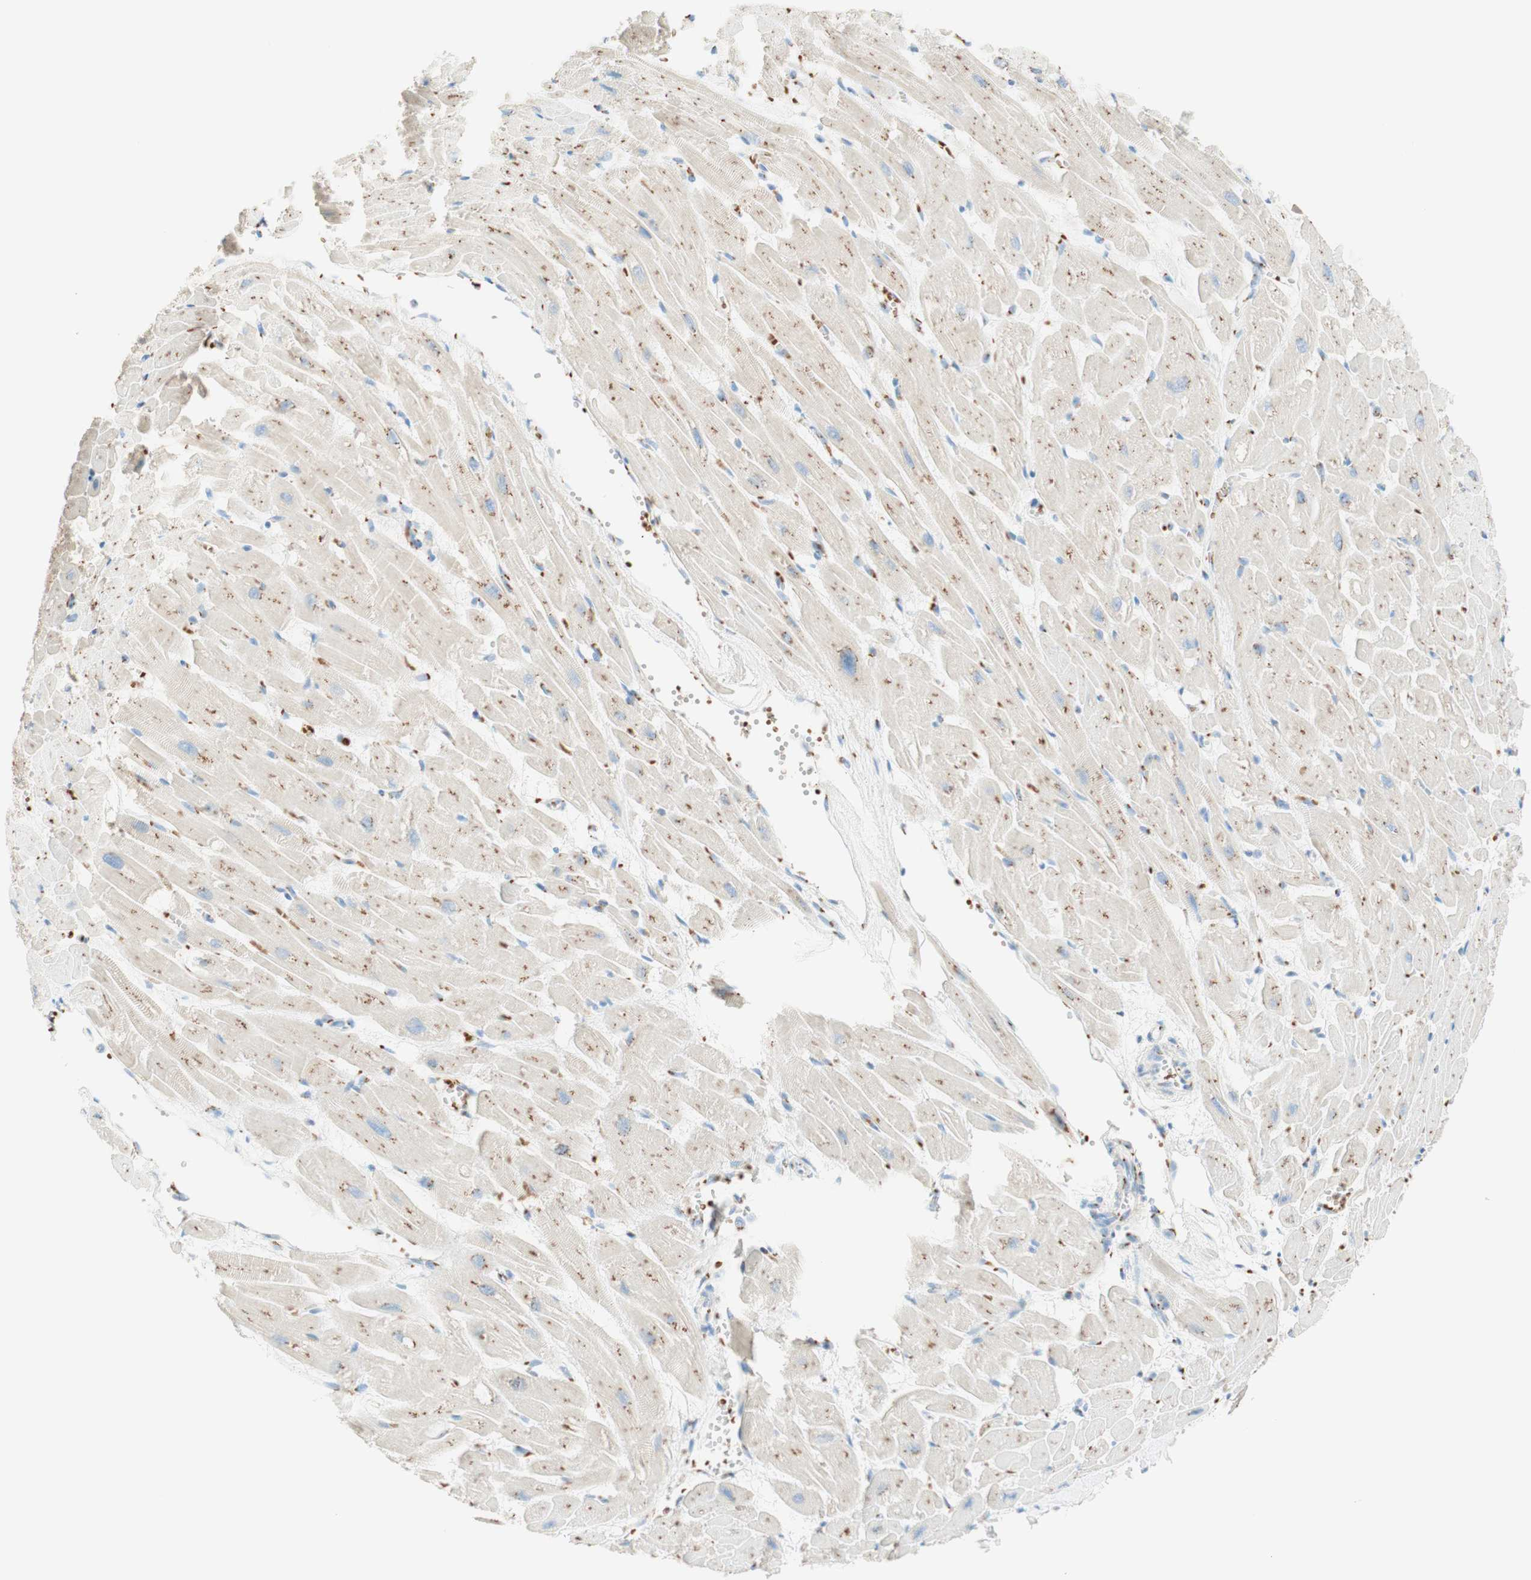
{"staining": {"intensity": "moderate", "quantity": "<25%", "location": "cytoplasmic/membranous"}, "tissue": "heart muscle", "cell_type": "Cardiomyocytes", "image_type": "normal", "snomed": [{"axis": "morphology", "description": "Normal tissue, NOS"}, {"axis": "topography", "description": "Heart"}], "caption": "A histopathology image of heart muscle stained for a protein reveals moderate cytoplasmic/membranous brown staining in cardiomyocytes.", "gene": "GOLGB1", "patient": {"sex": "female", "age": 19}}